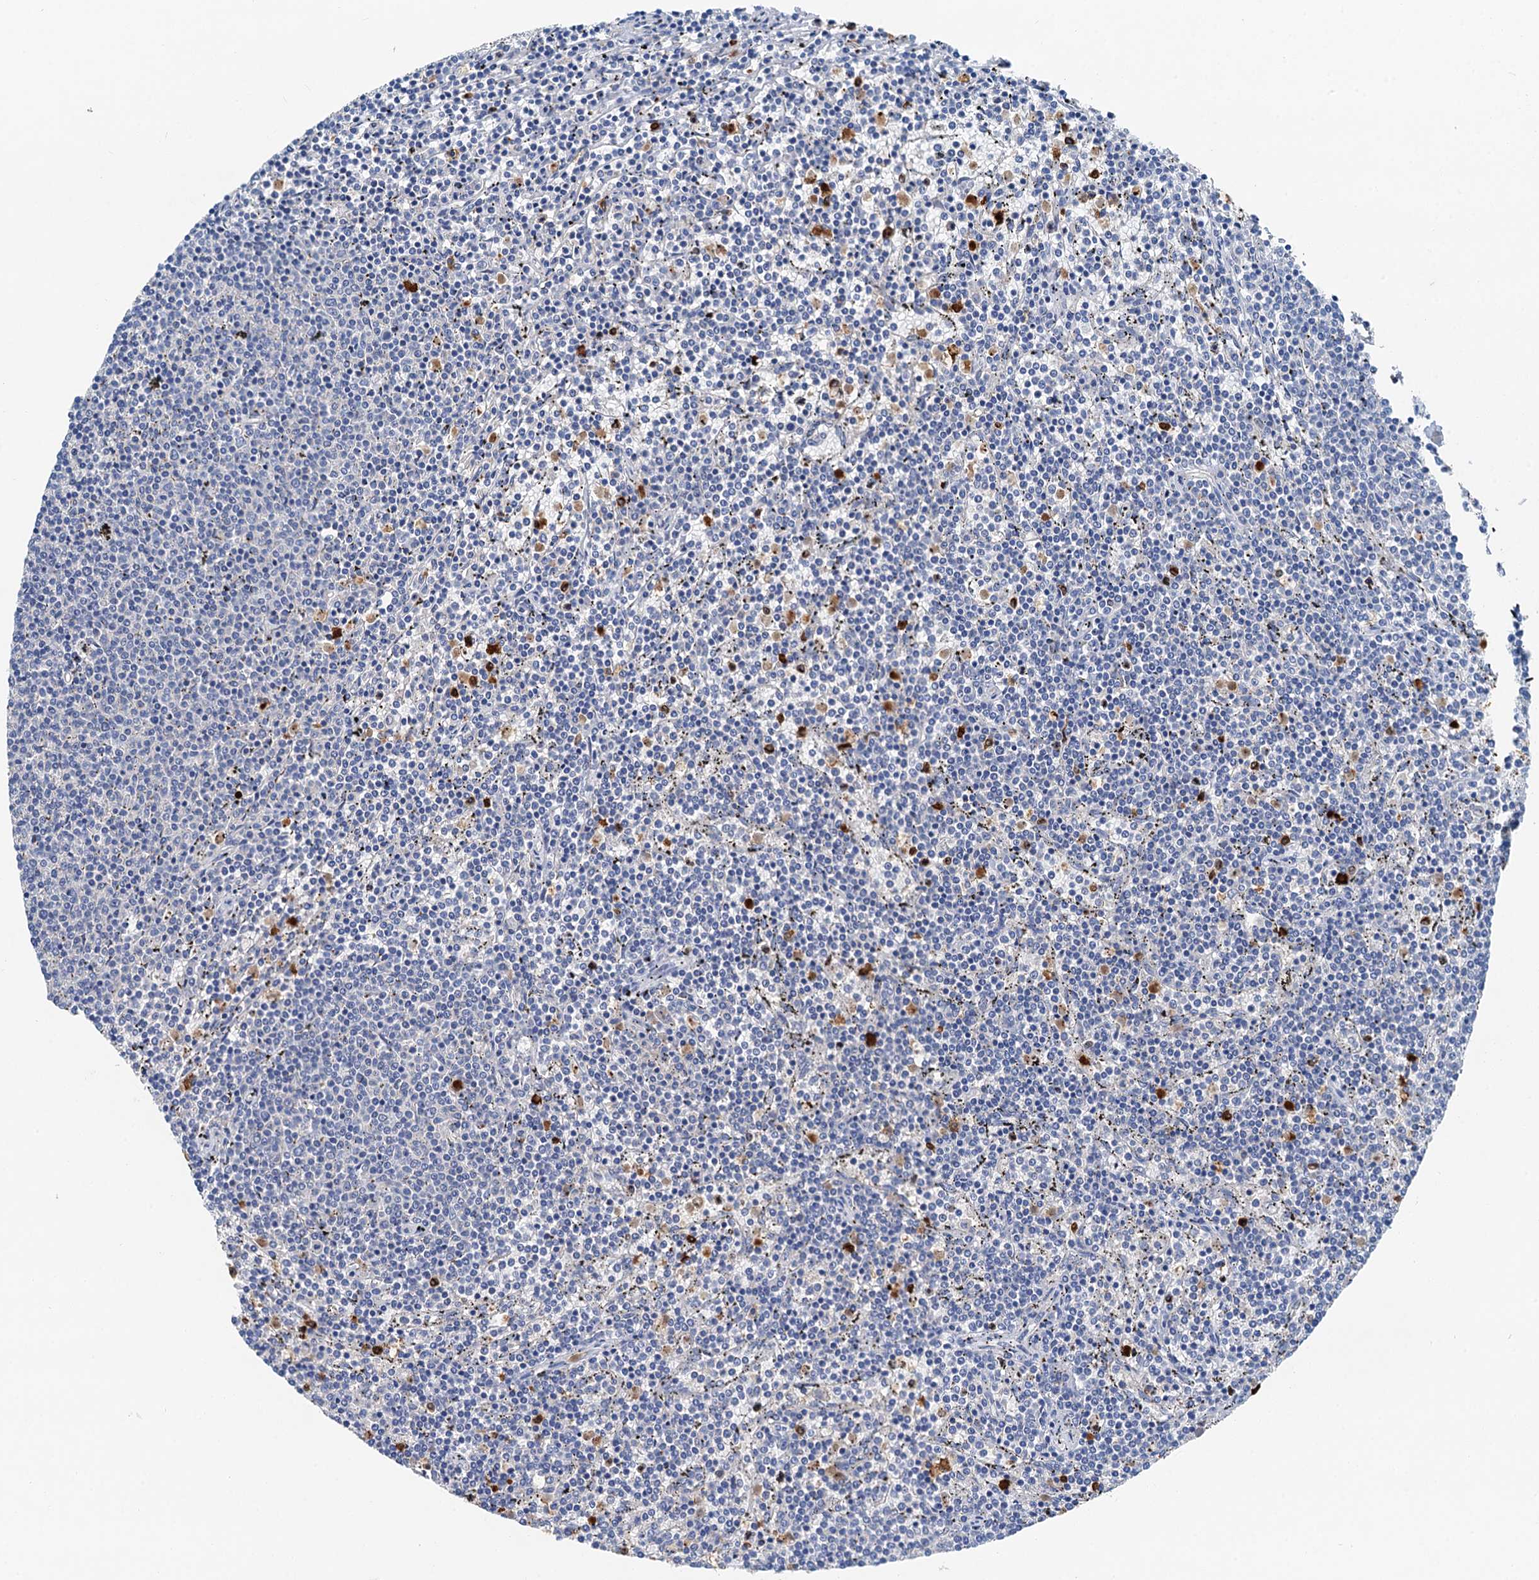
{"staining": {"intensity": "negative", "quantity": "none", "location": "none"}, "tissue": "lymphoma", "cell_type": "Tumor cells", "image_type": "cancer", "snomed": [{"axis": "morphology", "description": "Malignant lymphoma, non-Hodgkin's type, Low grade"}, {"axis": "topography", "description": "Spleen"}], "caption": "Immunohistochemistry (IHC) of low-grade malignant lymphoma, non-Hodgkin's type demonstrates no positivity in tumor cells. (DAB IHC with hematoxylin counter stain).", "gene": "OTOA", "patient": {"sex": "female", "age": 50}}